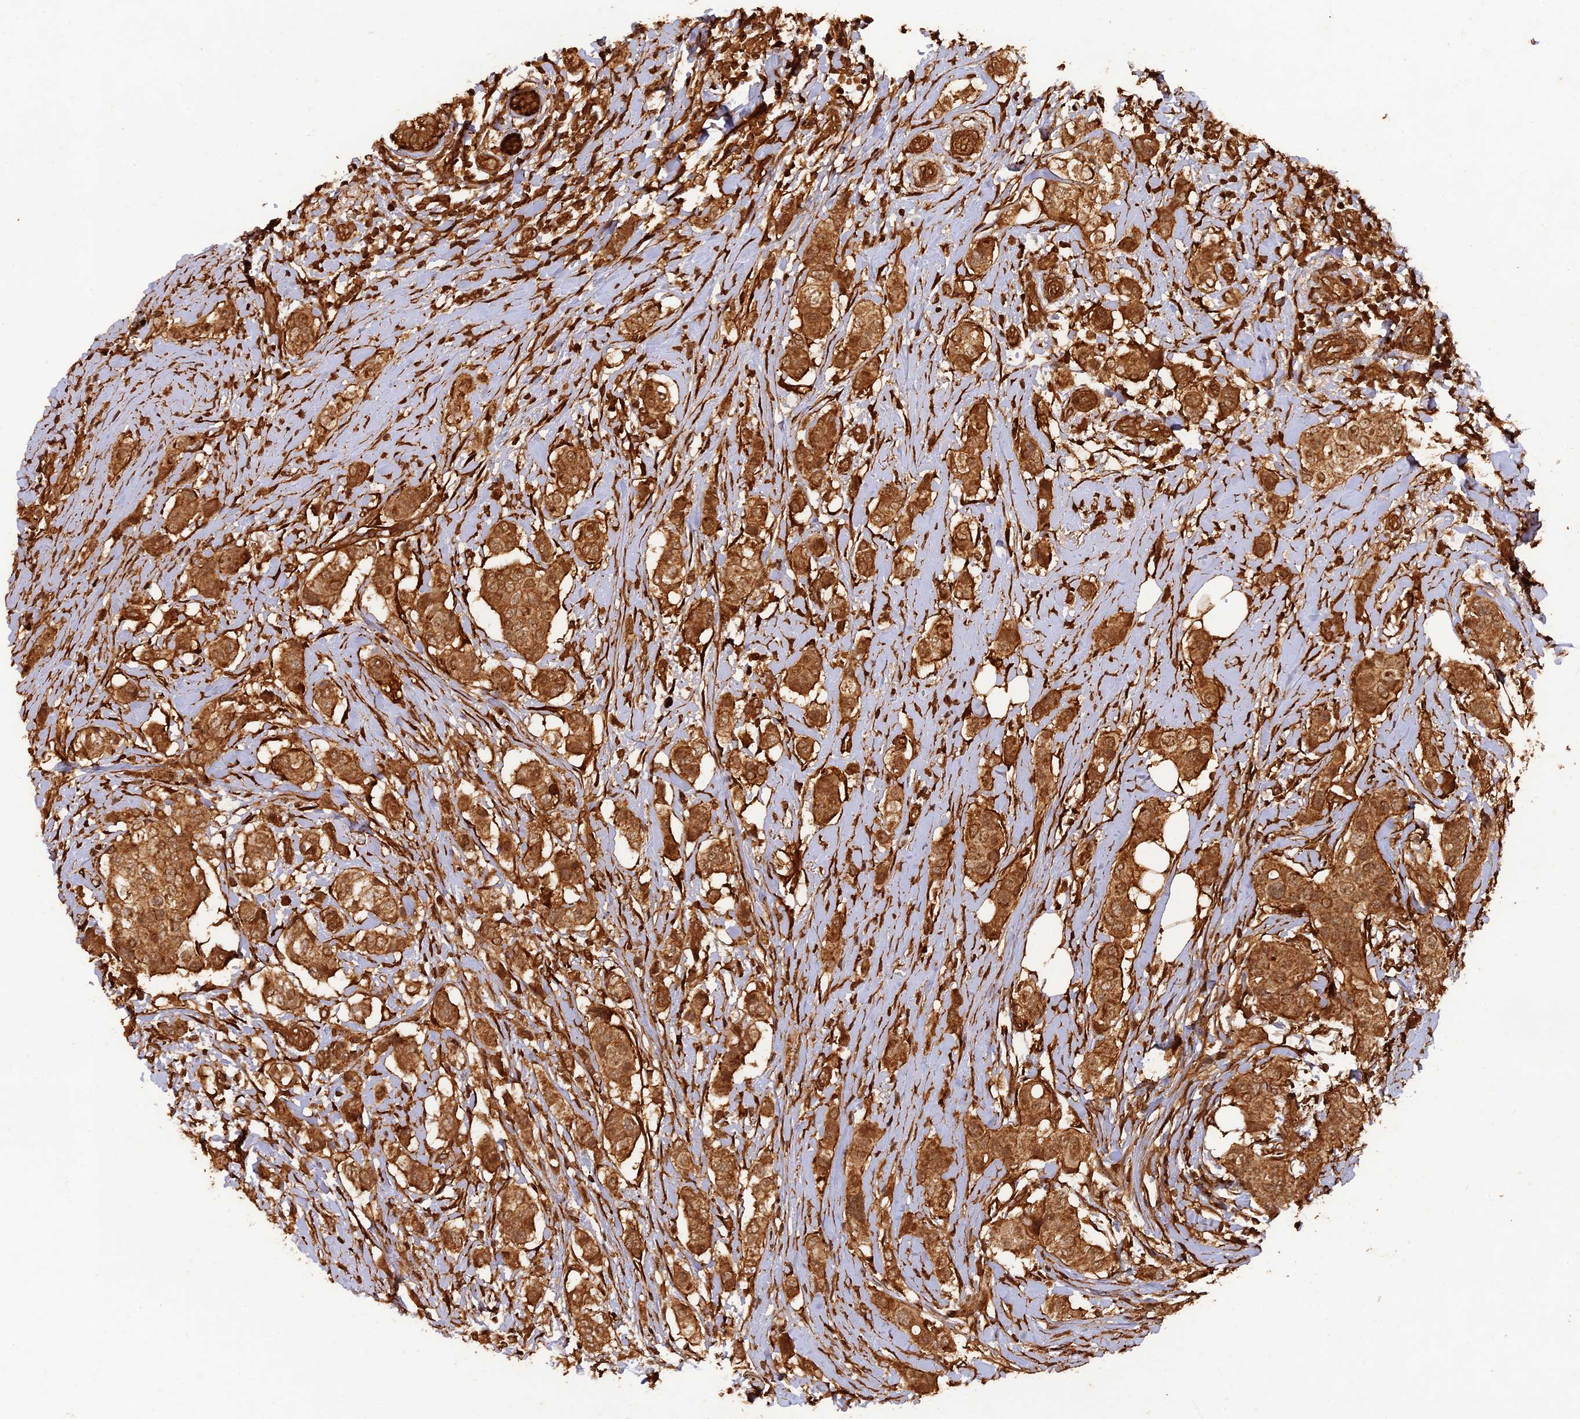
{"staining": {"intensity": "strong", "quantity": ">75%", "location": "cytoplasmic/membranous"}, "tissue": "breast cancer", "cell_type": "Tumor cells", "image_type": "cancer", "snomed": [{"axis": "morphology", "description": "Lobular carcinoma"}, {"axis": "topography", "description": "Breast"}], "caption": "Breast cancer stained for a protein (brown) exhibits strong cytoplasmic/membranous positive positivity in approximately >75% of tumor cells.", "gene": "CCDC174", "patient": {"sex": "female", "age": 51}}